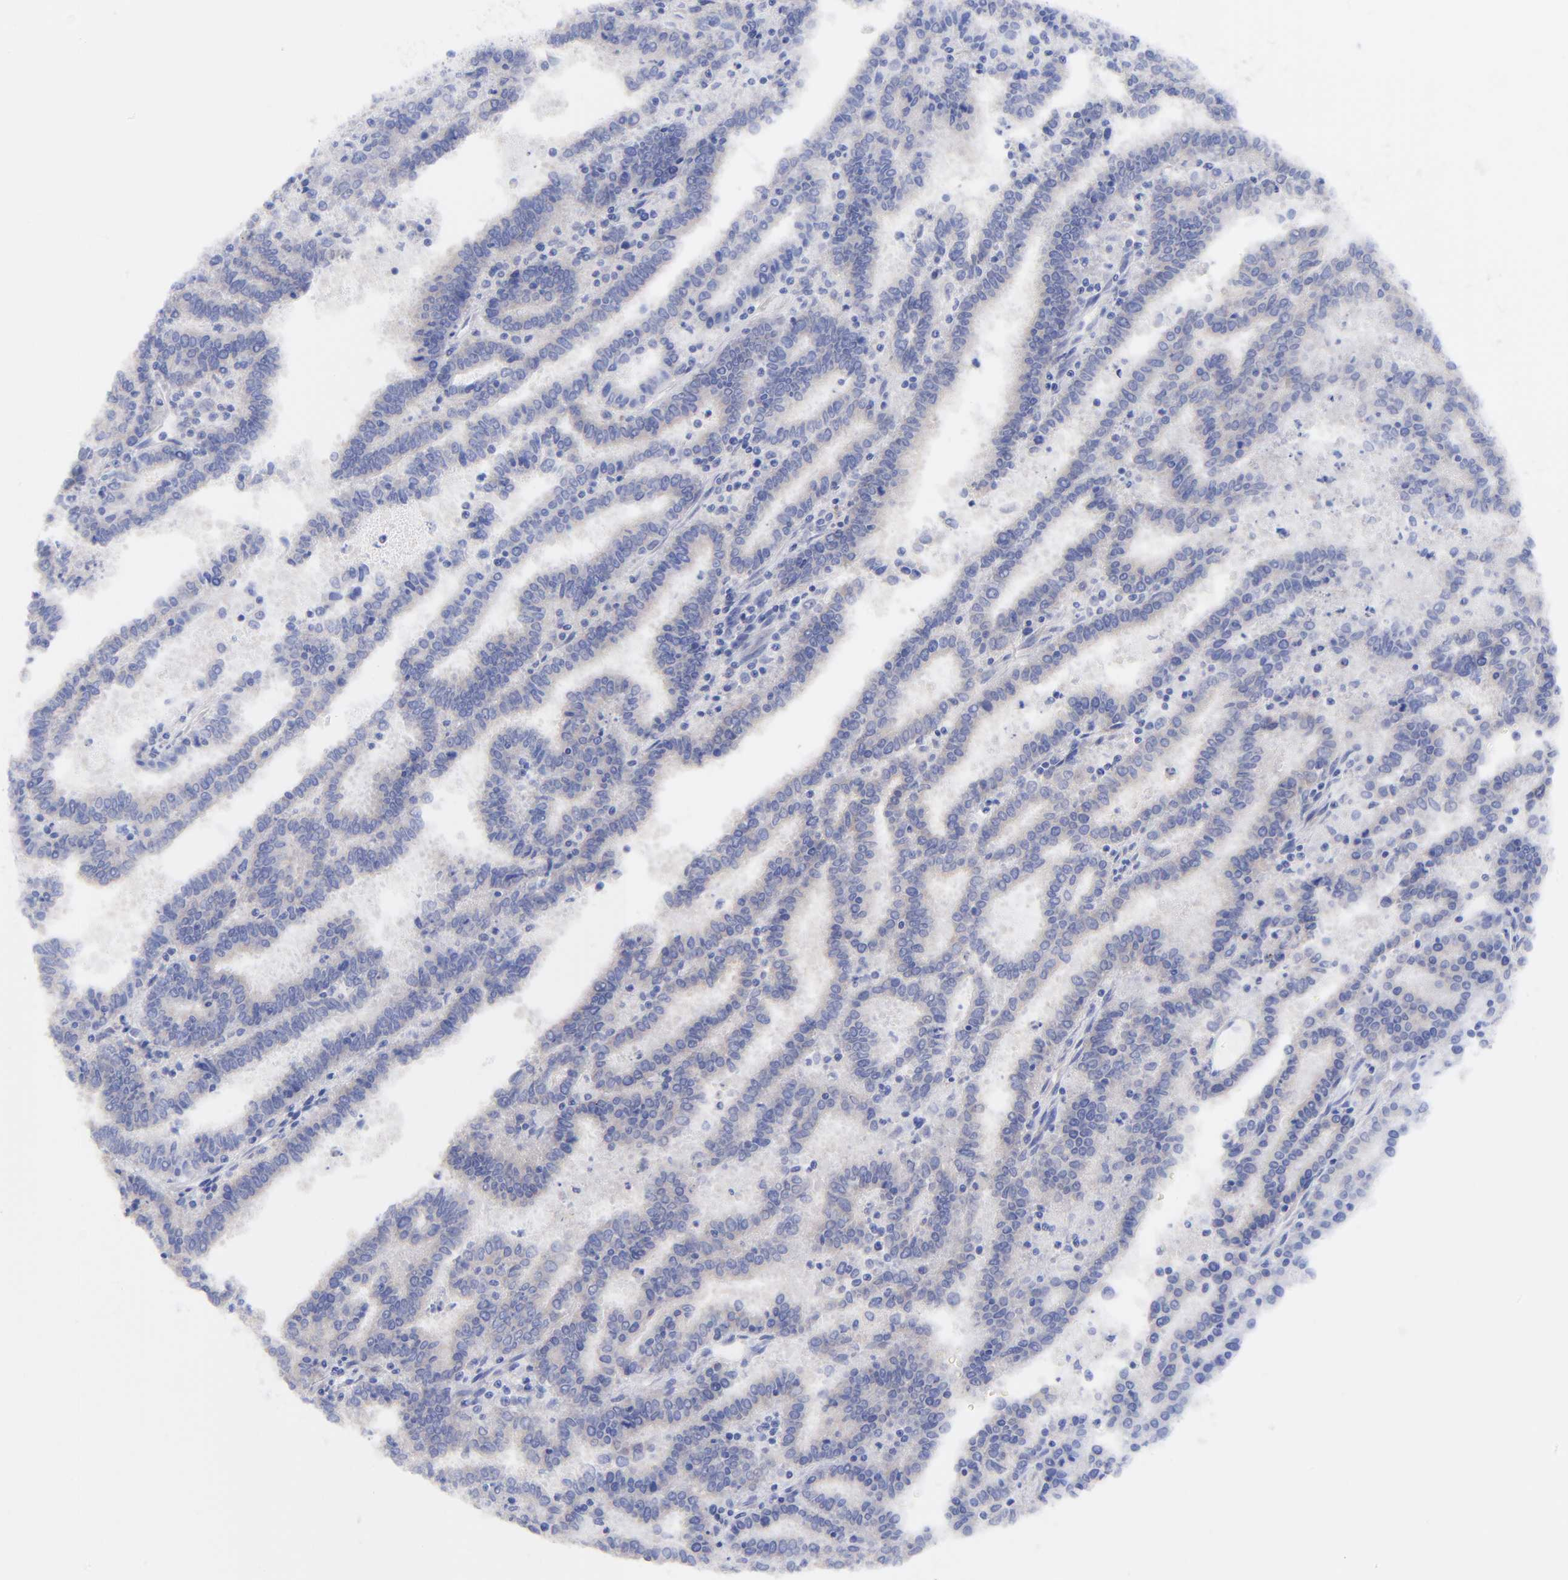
{"staining": {"intensity": "weak", "quantity": ">75%", "location": "cytoplasmic/membranous"}, "tissue": "endometrial cancer", "cell_type": "Tumor cells", "image_type": "cancer", "snomed": [{"axis": "morphology", "description": "Adenocarcinoma, NOS"}, {"axis": "topography", "description": "Uterus"}], "caption": "Endometrial cancer tissue demonstrates weak cytoplasmic/membranous positivity in approximately >75% of tumor cells, visualized by immunohistochemistry. (Brightfield microscopy of DAB IHC at high magnification).", "gene": "TNFRSF13C", "patient": {"sex": "female", "age": 83}}